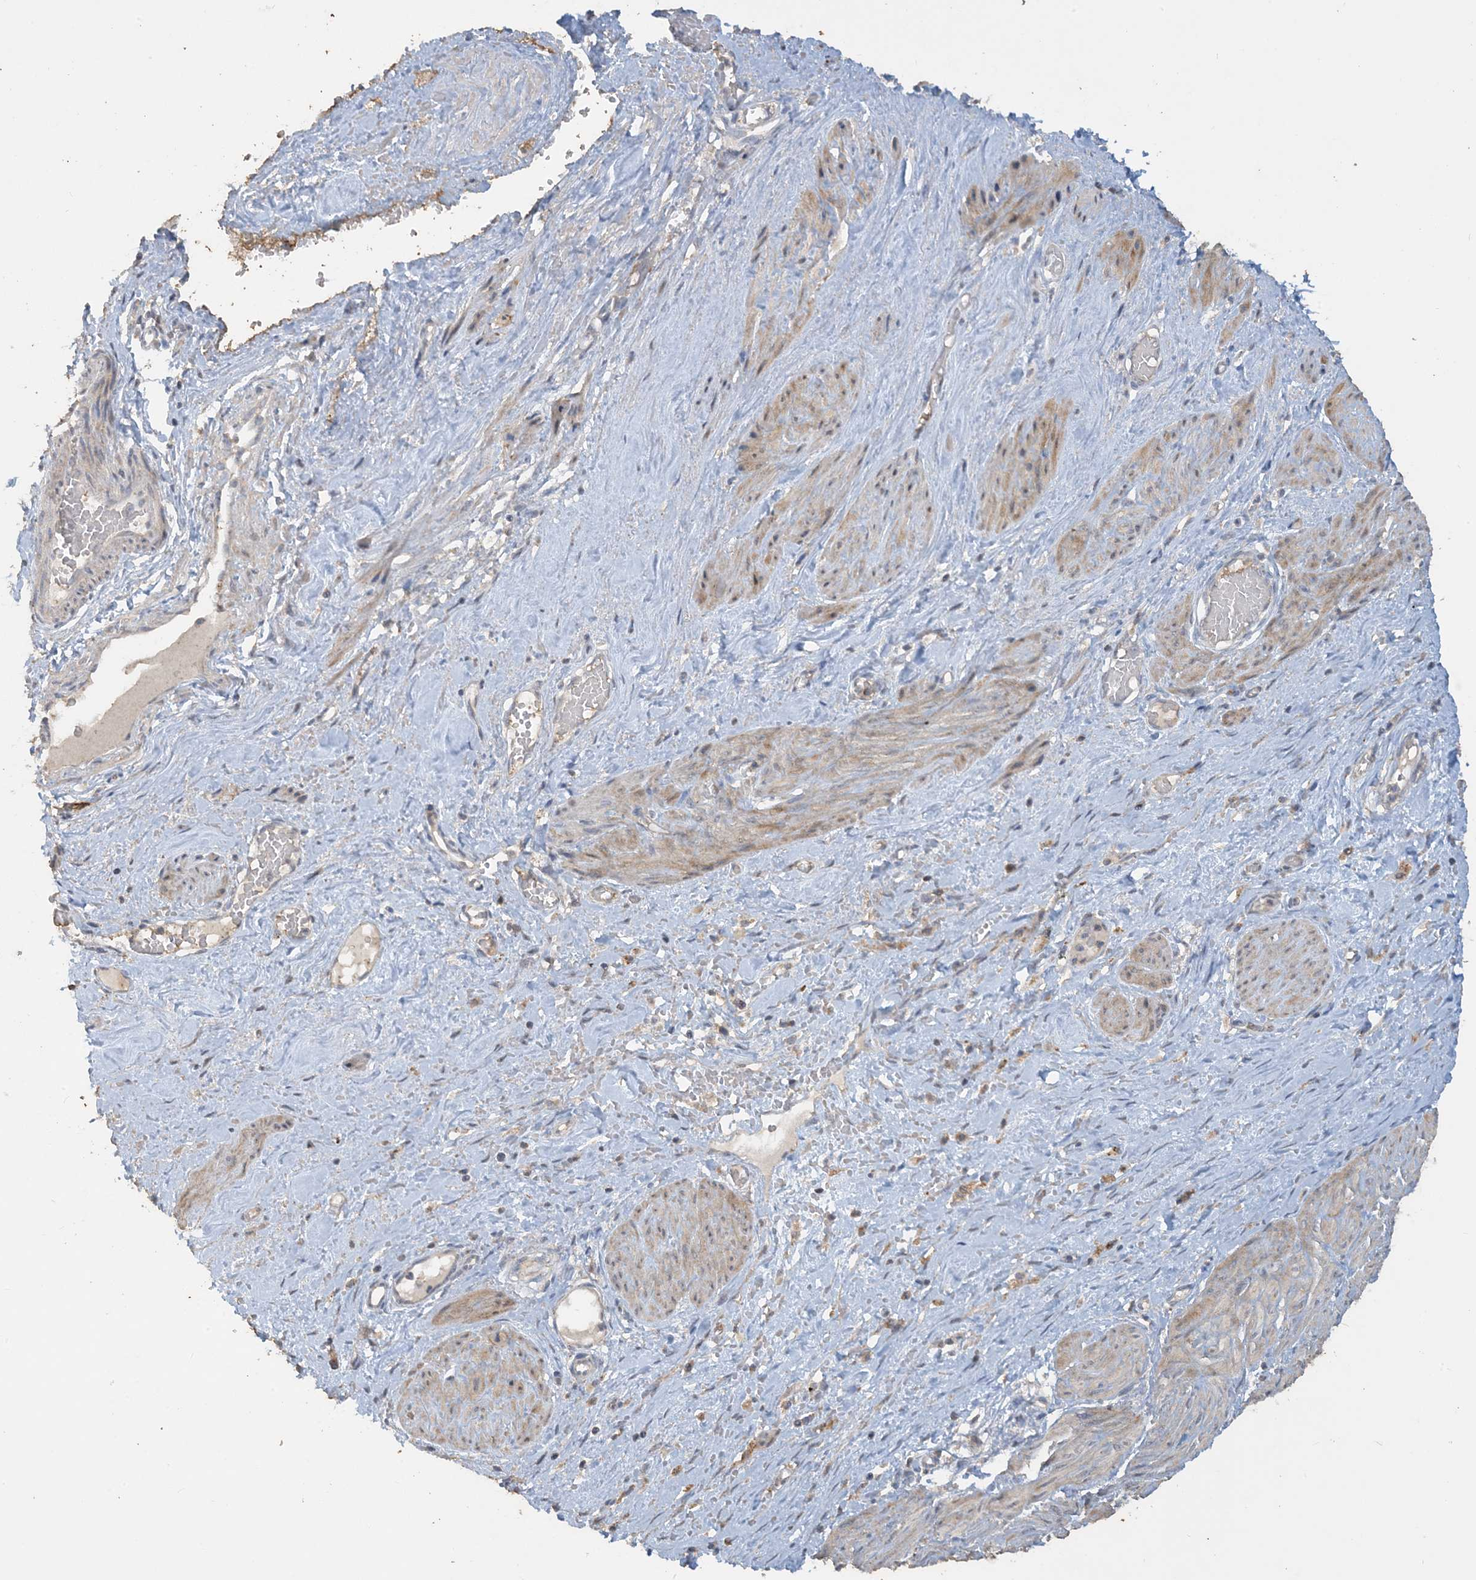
{"staining": {"intensity": "moderate", "quantity": ">75%", "location": "cytoplasmic/membranous"}, "tissue": "smooth muscle", "cell_type": "Smooth muscle cells", "image_type": "normal", "snomed": [{"axis": "morphology", "description": "Normal tissue, NOS"}, {"axis": "topography", "description": "Endometrium"}], "caption": "Unremarkable smooth muscle displays moderate cytoplasmic/membranous positivity in about >75% of smooth muscle cells.", "gene": "SFMBT2", "patient": {"sex": "female", "age": 33}}